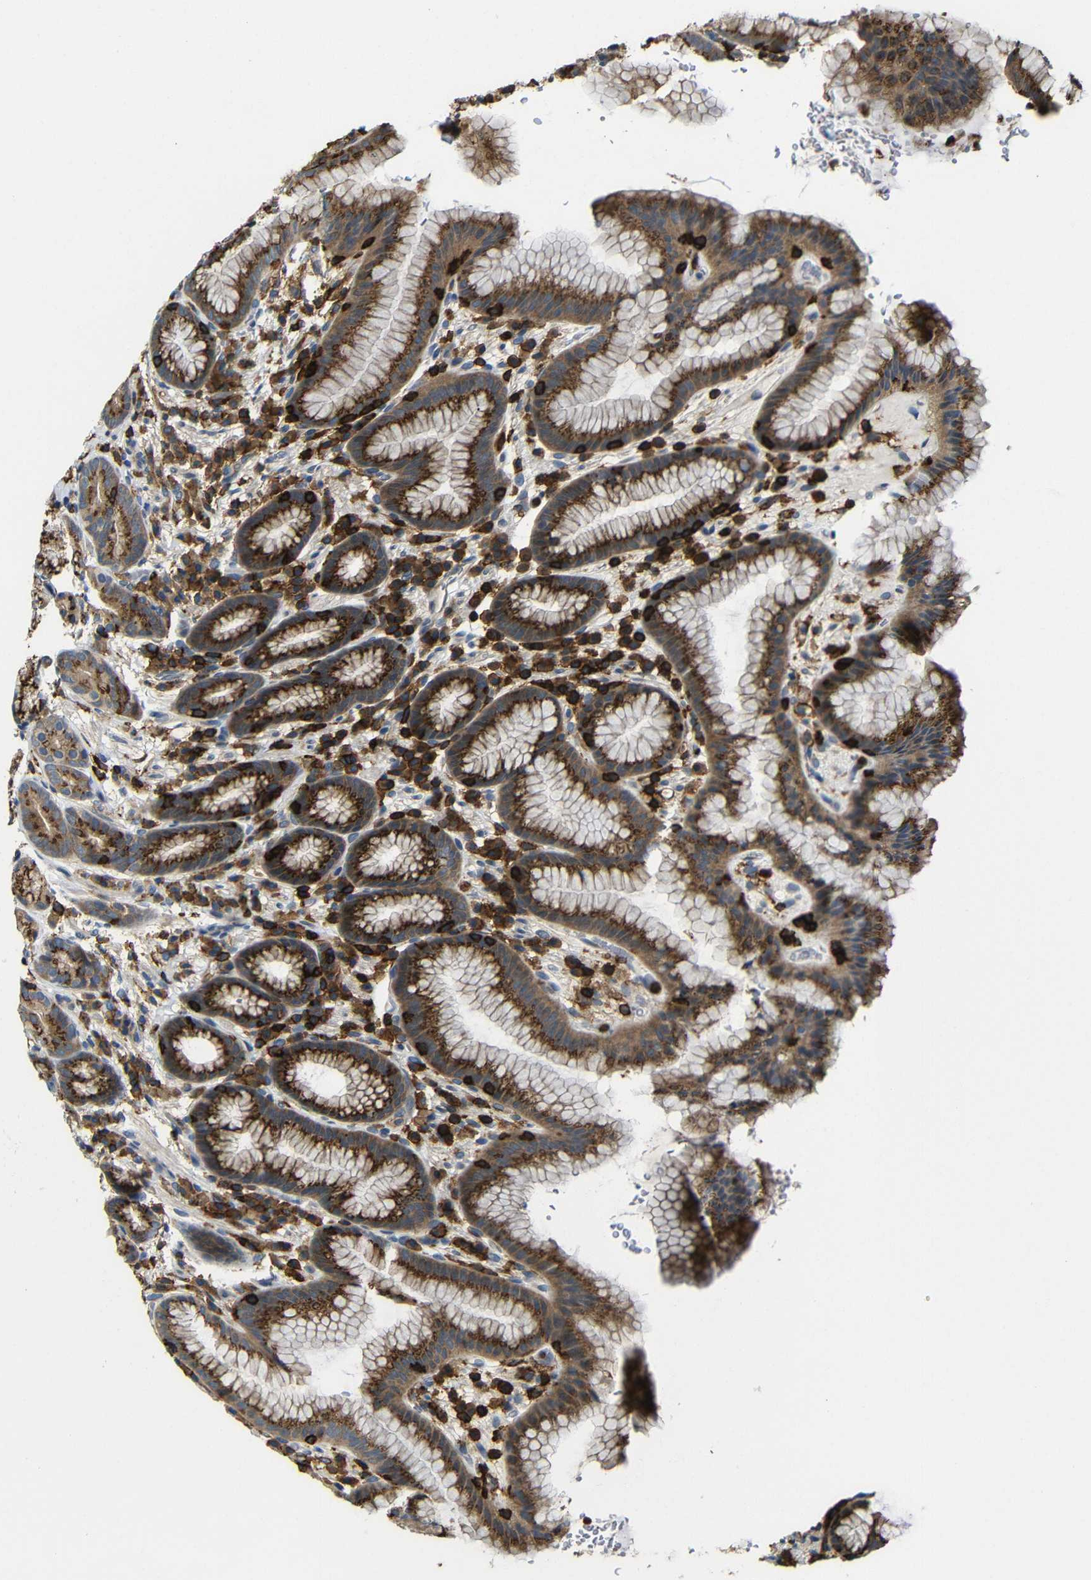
{"staining": {"intensity": "strong", "quantity": ">75%", "location": "cytoplasmic/membranous"}, "tissue": "stomach", "cell_type": "Glandular cells", "image_type": "normal", "snomed": [{"axis": "morphology", "description": "Normal tissue, NOS"}, {"axis": "topography", "description": "Stomach, lower"}], "caption": "DAB immunohistochemical staining of benign human stomach displays strong cytoplasmic/membranous protein positivity in about >75% of glandular cells. The protein of interest is stained brown, and the nuclei are stained in blue (DAB (3,3'-diaminobenzidine) IHC with brightfield microscopy, high magnification).", "gene": "P2RY12", "patient": {"sex": "male", "age": 52}}